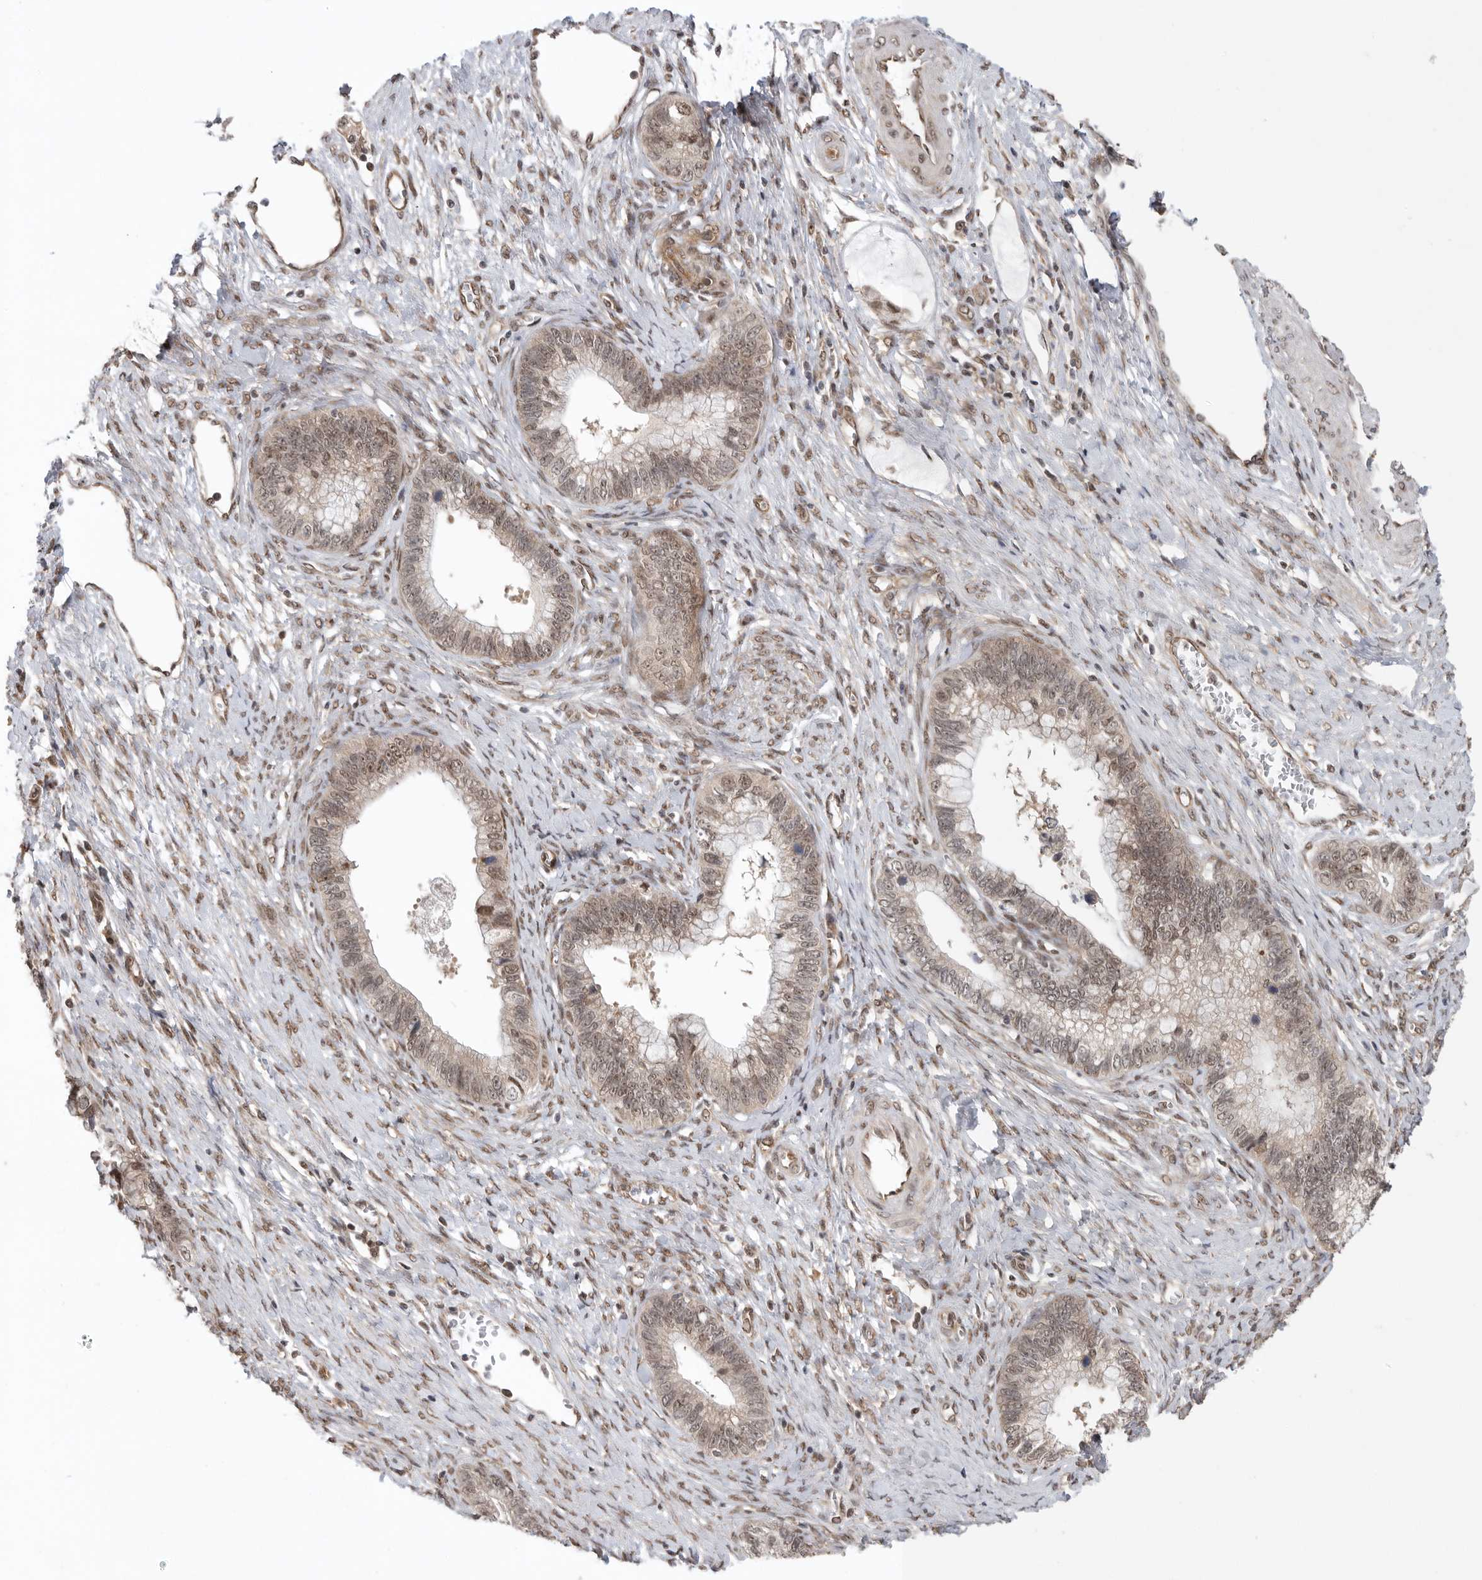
{"staining": {"intensity": "moderate", "quantity": ">75%", "location": "cytoplasmic/membranous,nuclear"}, "tissue": "cervical cancer", "cell_type": "Tumor cells", "image_type": "cancer", "snomed": [{"axis": "morphology", "description": "Adenocarcinoma, NOS"}, {"axis": "topography", "description": "Cervix"}], "caption": "DAB (3,3'-diaminobenzidine) immunohistochemical staining of human cervical cancer (adenocarcinoma) shows moderate cytoplasmic/membranous and nuclear protein staining in about >75% of tumor cells. (DAB (3,3'-diaminobenzidine) = brown stain, brightfield microscopy at high magnification).", "gene": "VPS50", "patient": {"sex": "female", "age": 44}}